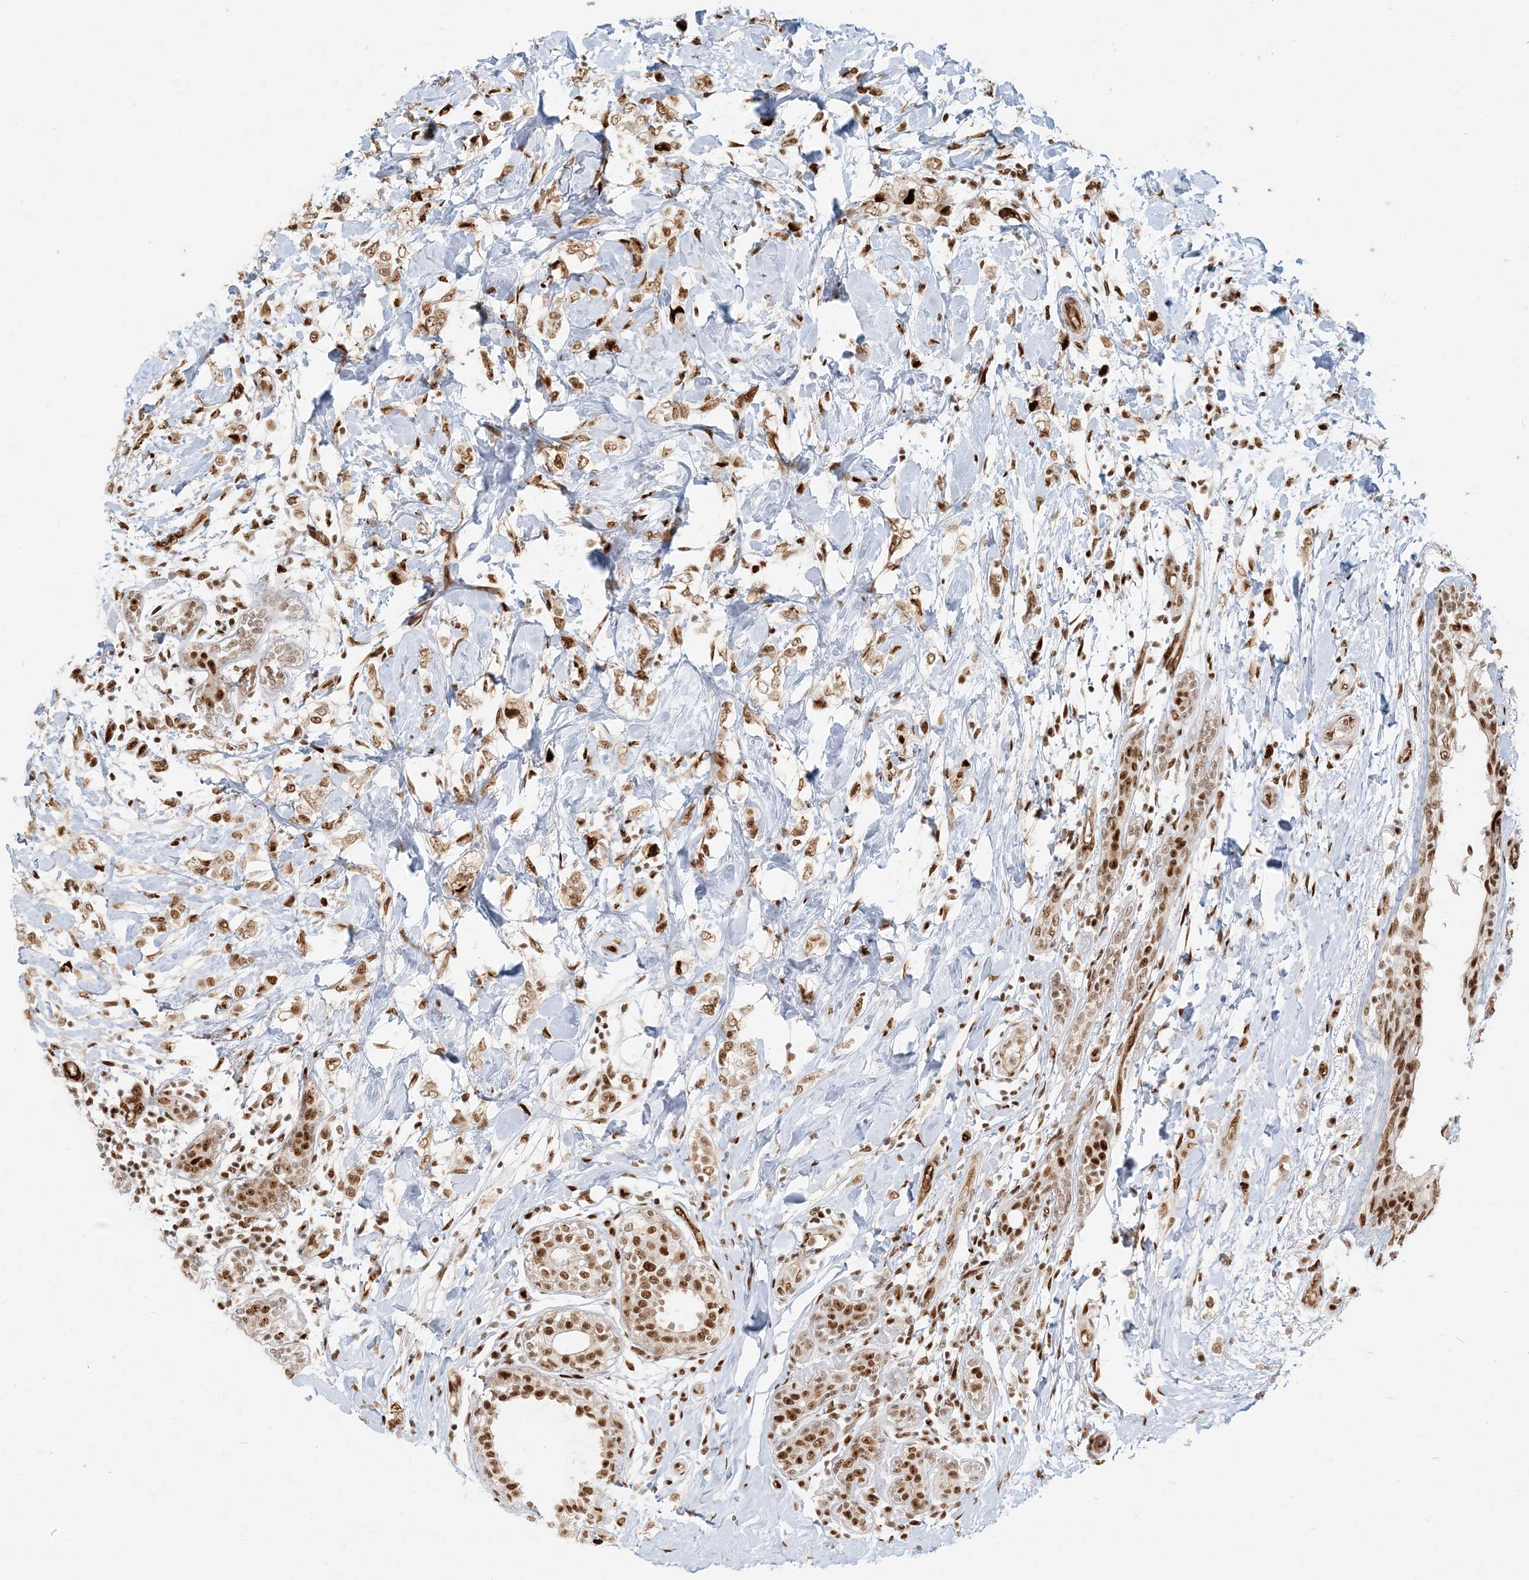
{"staining": {"intensity": "moderate", "quantity": ">75%", "location": "nuclear"}, "tissue": "breast cancer", "cell_type": "Tumor cells", "image_type": "cancer", "snomed": [{"axis": "morphology", "description": "Normal tissue, NOS"}, {"axis": "morphology", "description": "Lobular carcinoma"}, {"axis": "topography", "description": "Breast"}], "caption": "Breast cancer tissue displays moderate nuclear expression in about >75% of tumor cells", "gene": "CKS2", "patient": {"sex": "female", "age": 47}}